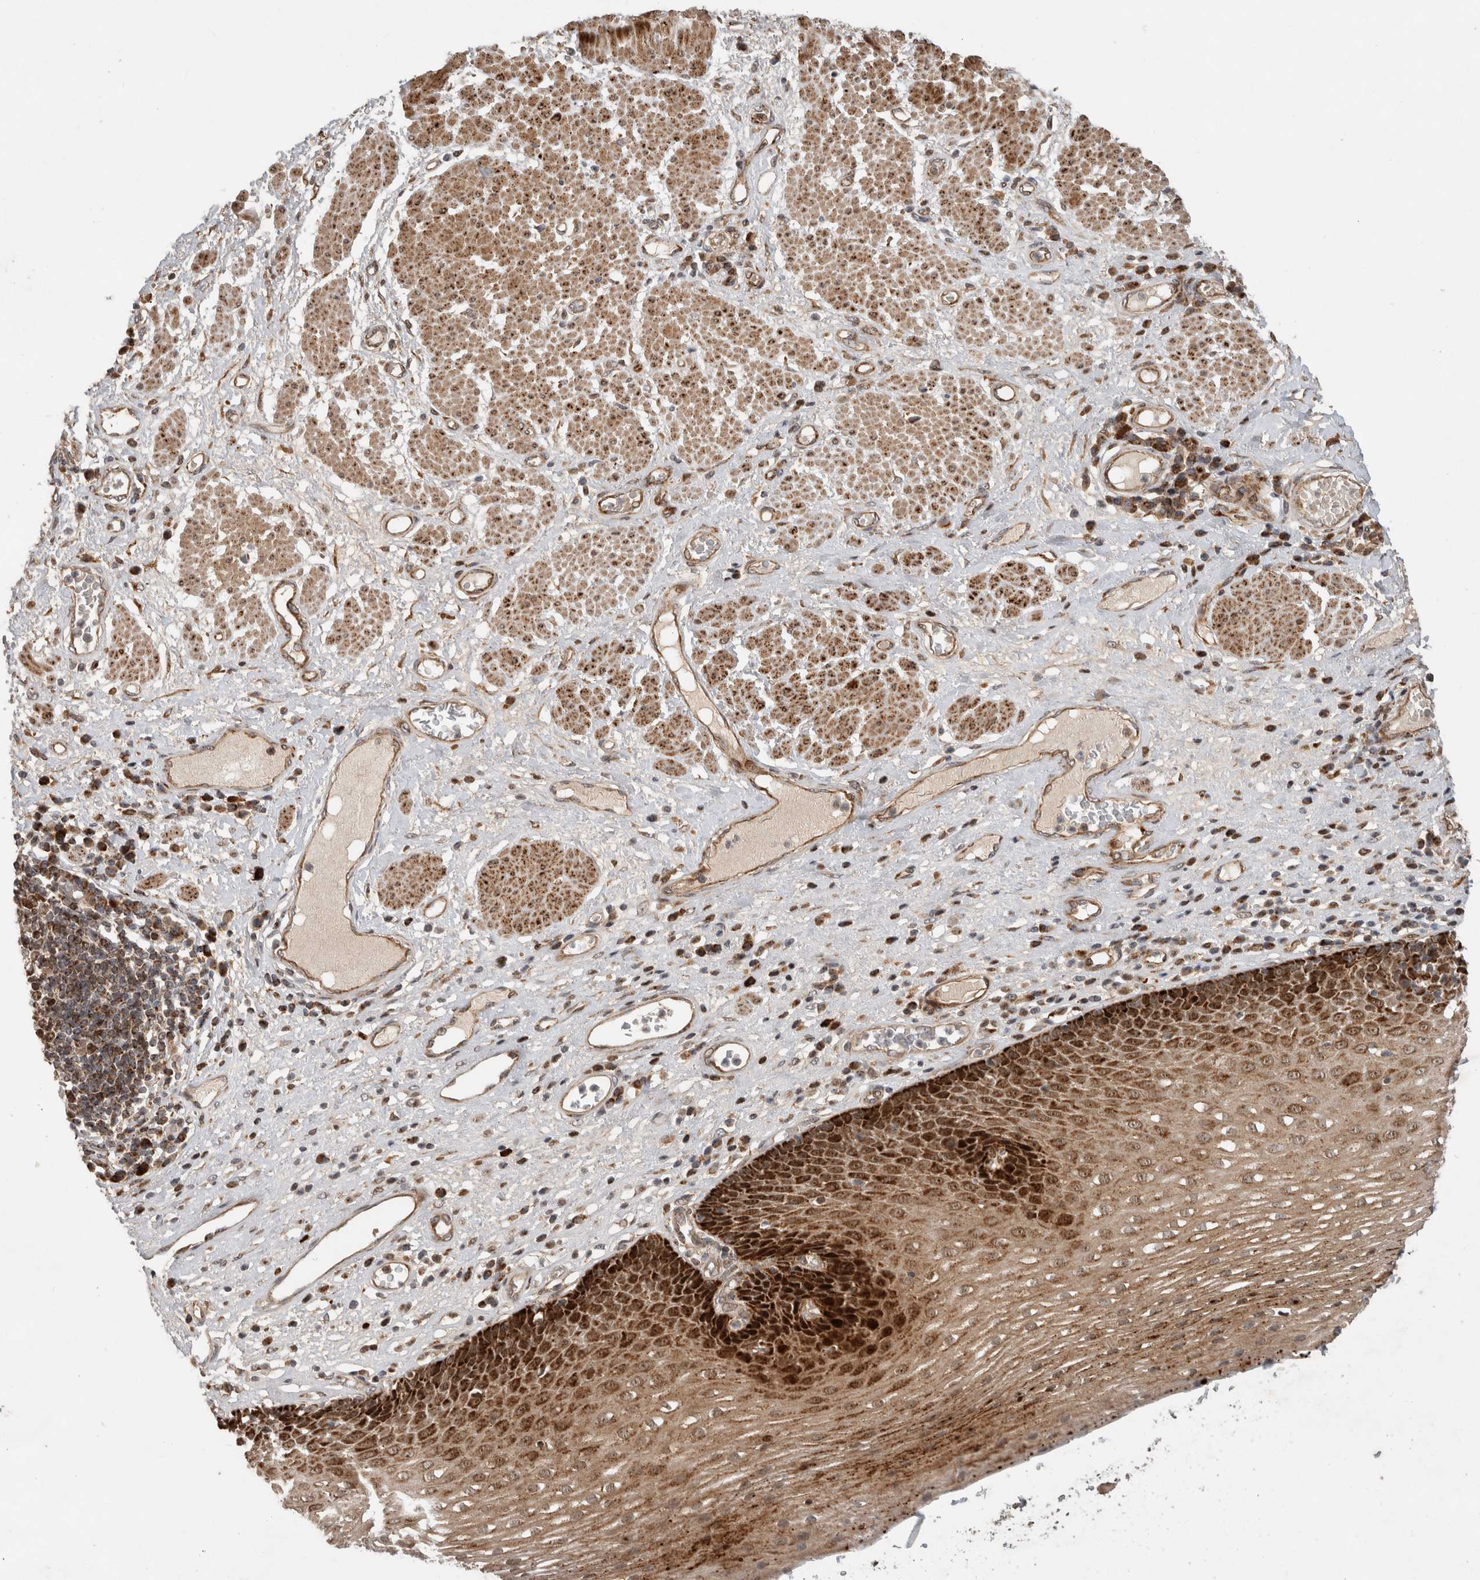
{"staining": {"intensity": "strong", "quantity": "25%-75%", "location": "cytoplasmic/membranous,nuclear"}, "tissue": "esophagus", "cell_type": "Squamous epithelial cells", "image_type": "normal", "snomed": [{"axis": "morphology", "description": "Normal tissue, NOS"}, {"axis": "morphology", "description": "Adenocarcinoma, NOS"}, {"axis": "topography", "description": "Esophagus"}], "caption": "DAB immunohistochemical staining of benign human esophagus shows strong cytoplasmic/membranous,nuclear protein expression in approximately 25%-75% of squamous epithelial cells.", "gene": "INSRR", "patient": {"sex": "male", "age": 62}}